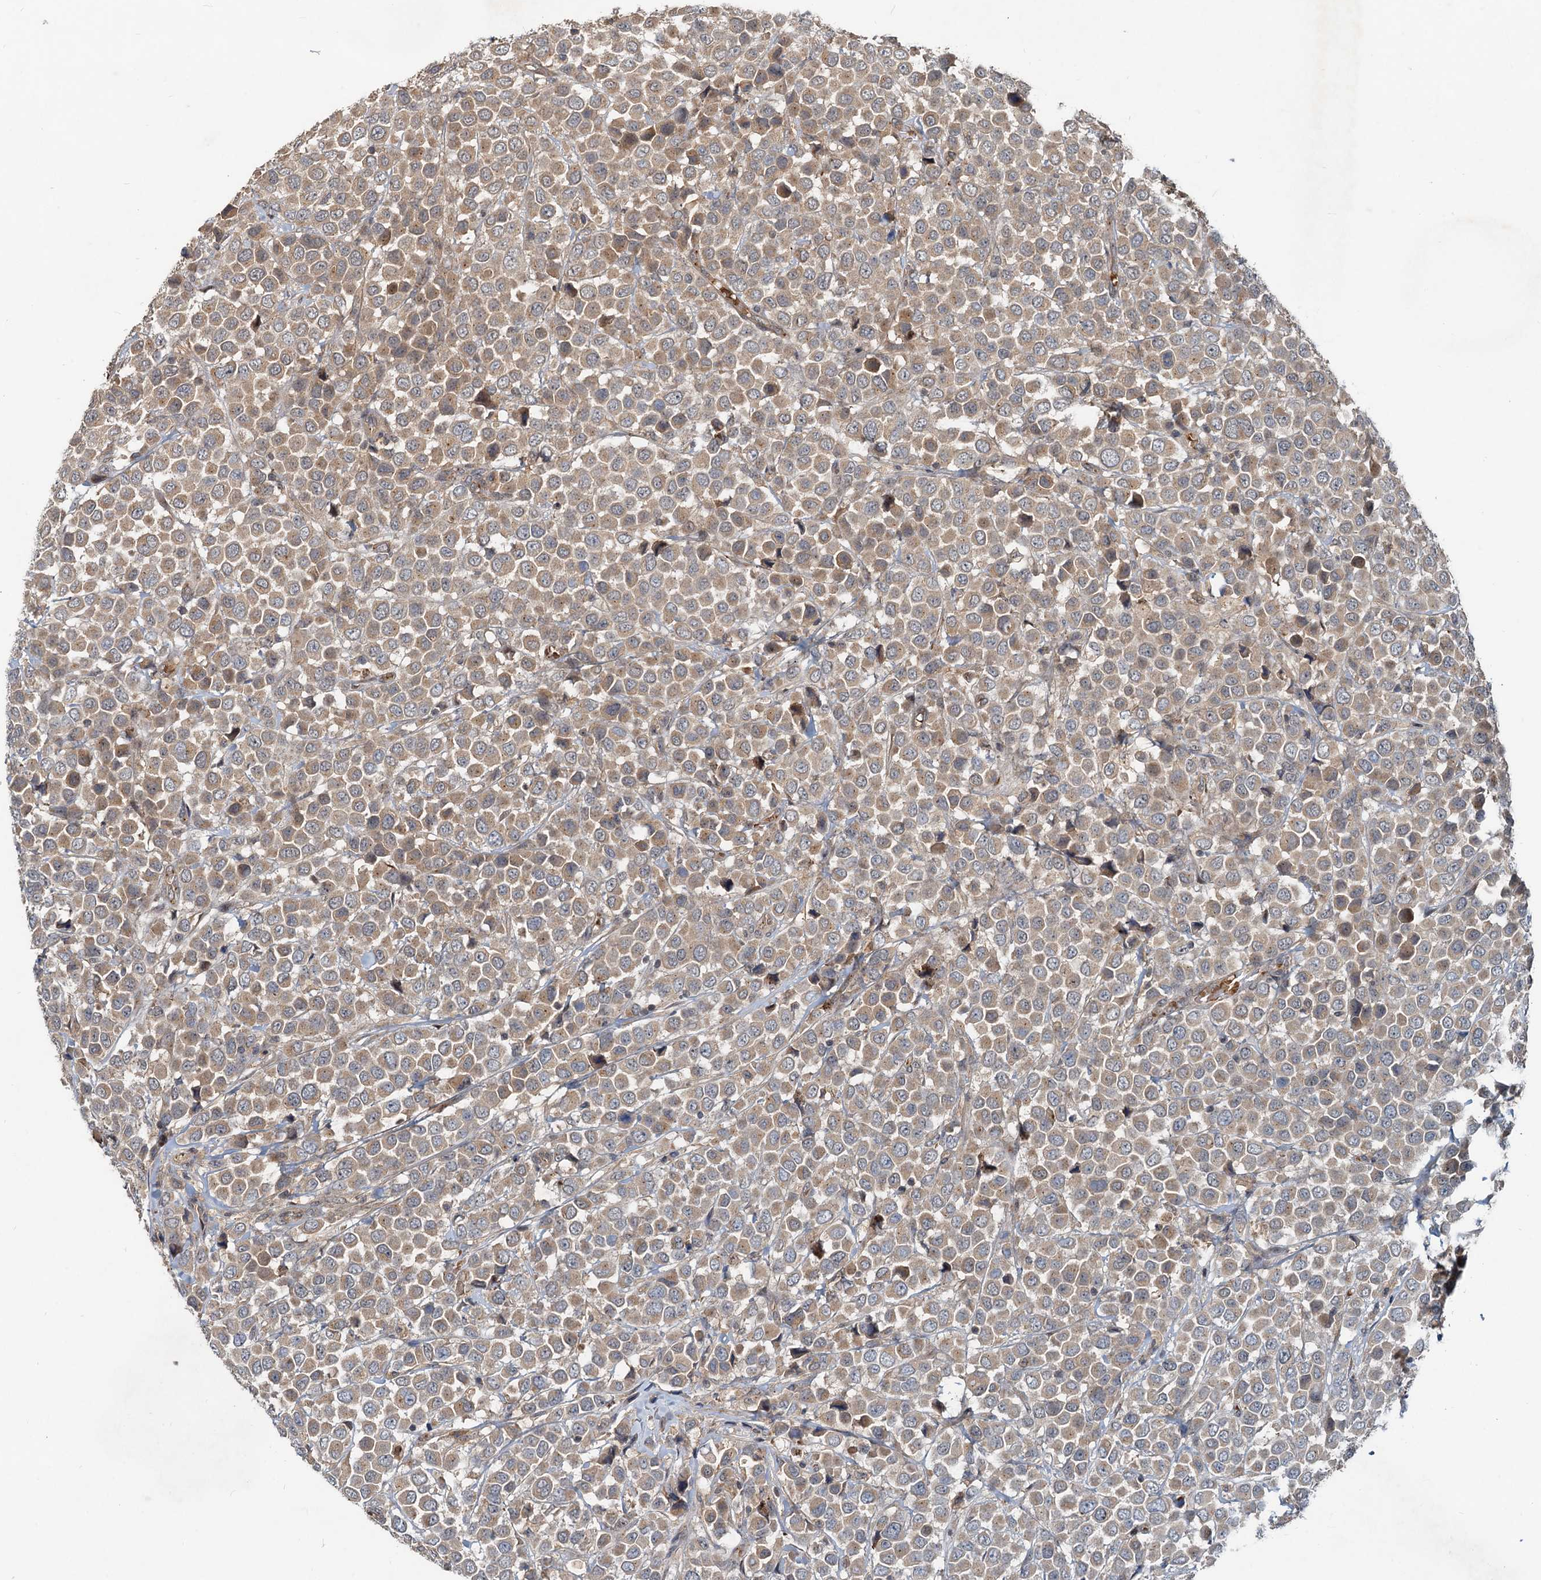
{"staining": {"intensity": "moderate", "quantity": ">75%", "location": "cytoplasmic/membranous"}, "tissue": "breast cancer", "cell_type": "Tumor cells", "image_type": "cancer", "snomed": [{"axis": "morphology", "description": "Duct carcinoma"}, {"axis": "topography", "description": "Breast"}], "caption": "Immunohistochemistry (IHC) staining of breast cancer (invasive ductal carcinoma), which shows medium levels of moderate cytoplasmic/membranous staining in about >75% of tumor cells indicating moderate cytoplasmic/membranous protein positivity. The staining was performed using DAB (brown) for protein detection and nuclei were counterstained in hematoxylin (blue).", "gene": "CEP68", "patient": {"sex": "female", "age": 61}}